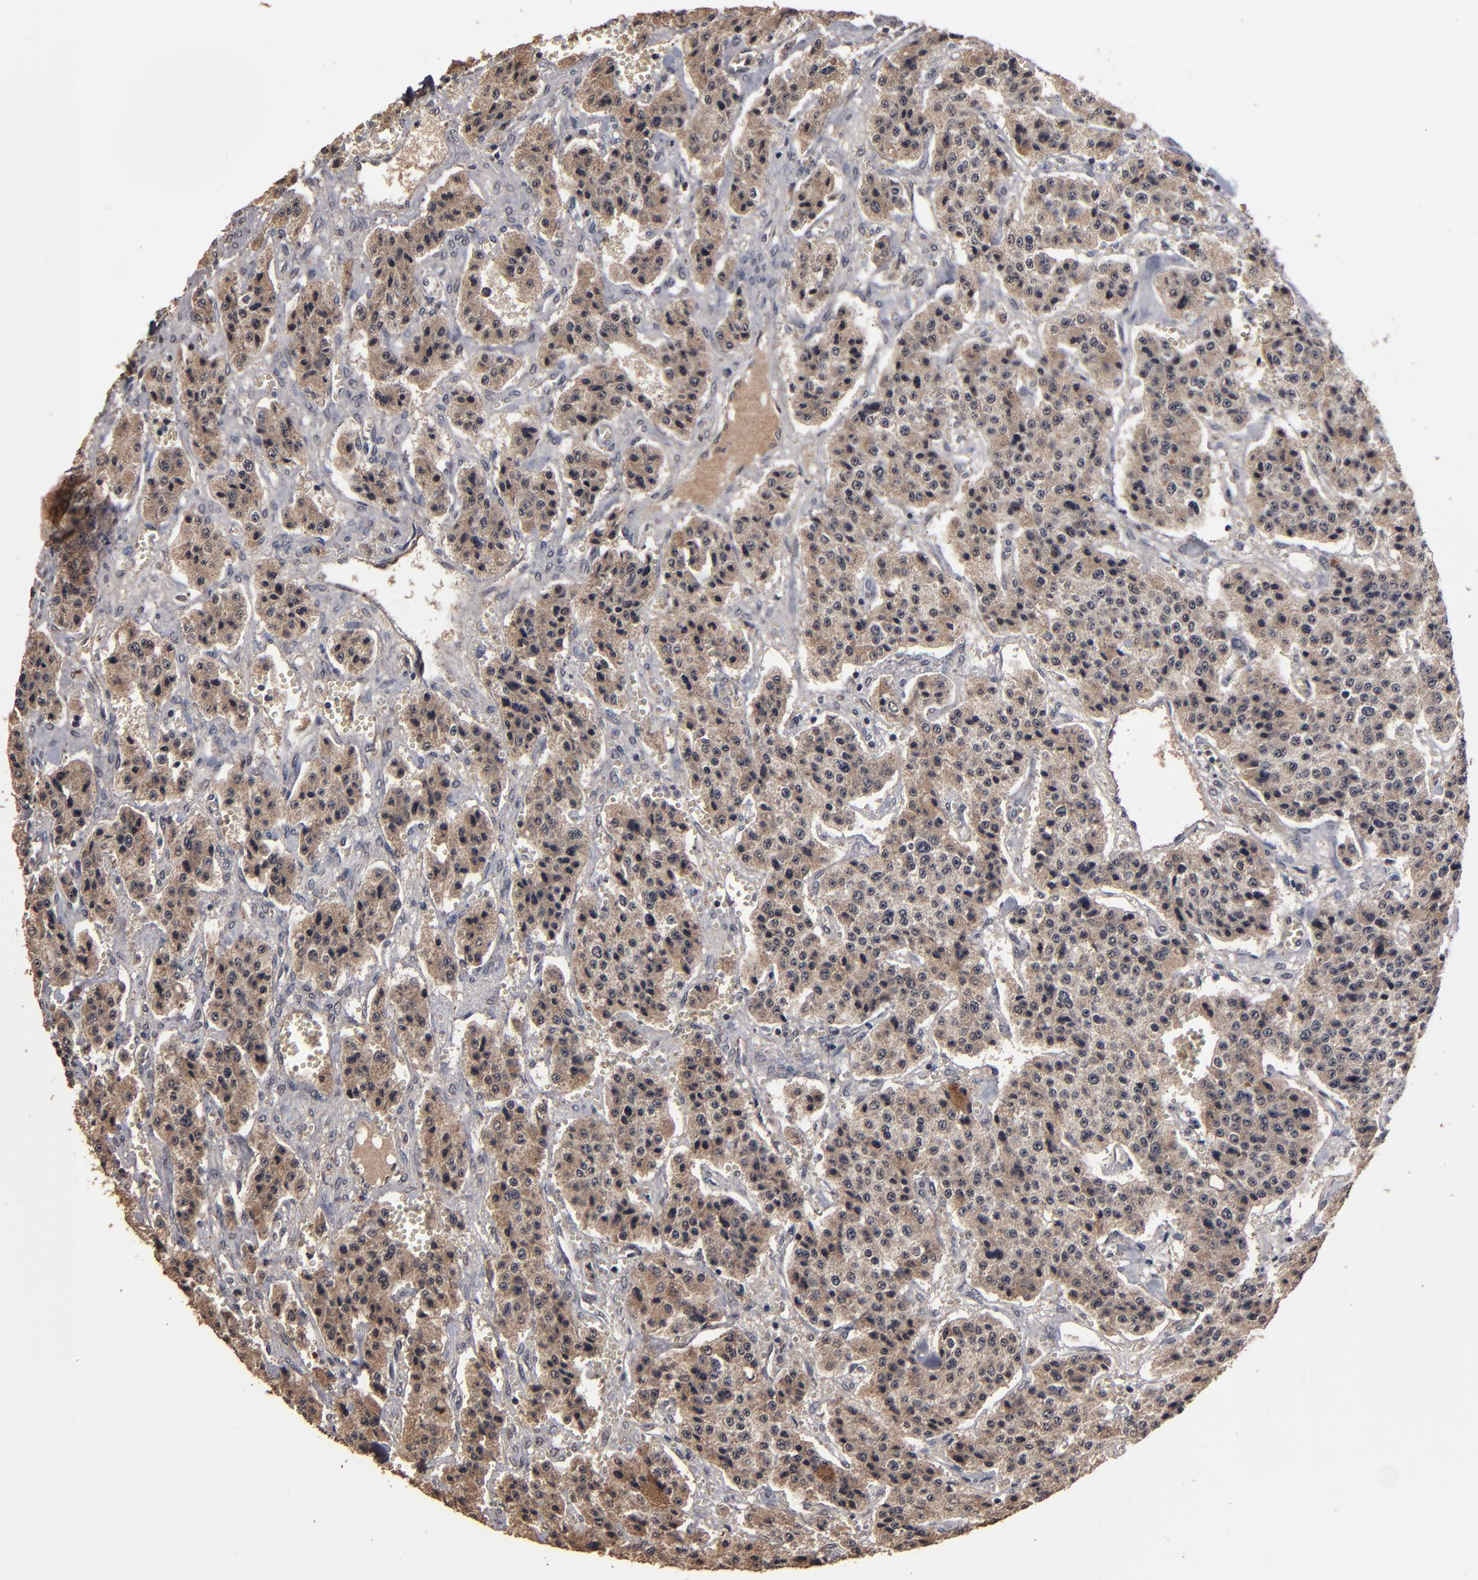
{"staining": {"intensity": "weak", "quantity": ">75%", "location": "nuclear"}, "tissue": "carcinoid", "cell_type": "Tumor cells", "image_type": "cancer", "snomed": [{"axis": "morphology", "description": "Carcinoid, malignant, NOS"}, {"axis": "topography", "description": "Small intestine"}], "caption": "Carcinoid stained for a protein (brown) shows weak nuclear positive staining in approximately >75% of tumor cells.", "gene": "NXF2B", "patient": {"sex": "male", "age": 52}}